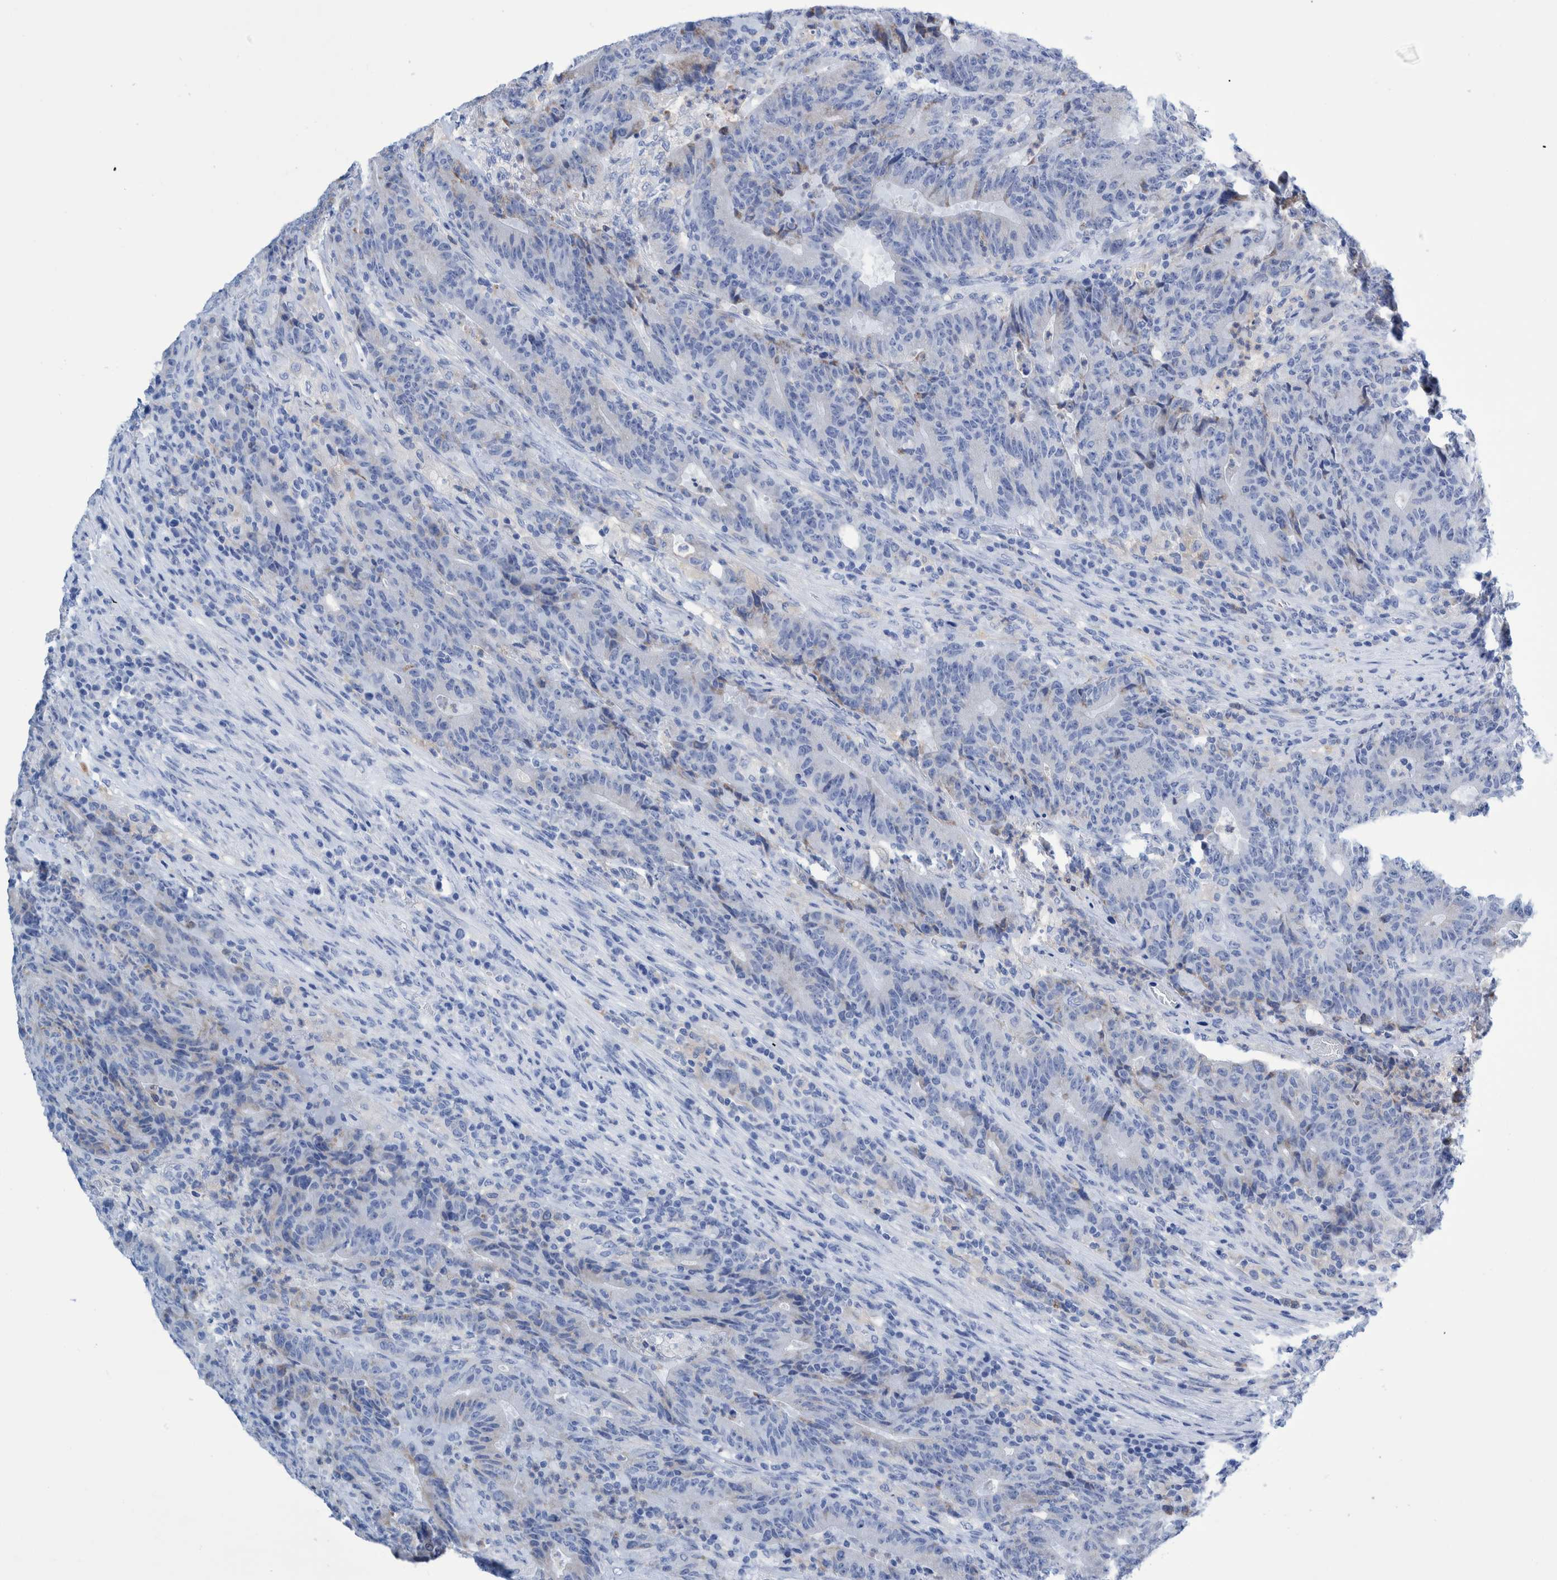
{"staining": {"intensity": "weak", "quantity": "<25%", "location": "cytoplasmic/membranous"}, "tissue": "colorectal cancer", "cell_type": "Tumor cells", "image_type": "cancer", "snomed": [{"axis": "morphology", "description": "Normal tissue, NOS"}, {"axis": "morphology", "description": "Adenocarcinoma, NOS"}, {"axis": "topography", "description": "Colon"}], "caption": "Protein analysis of colorectal cancer reveals no significant staining in tumor cells.", "gene": "KRT14", "patient": {"sex": "female", "age": 75}}